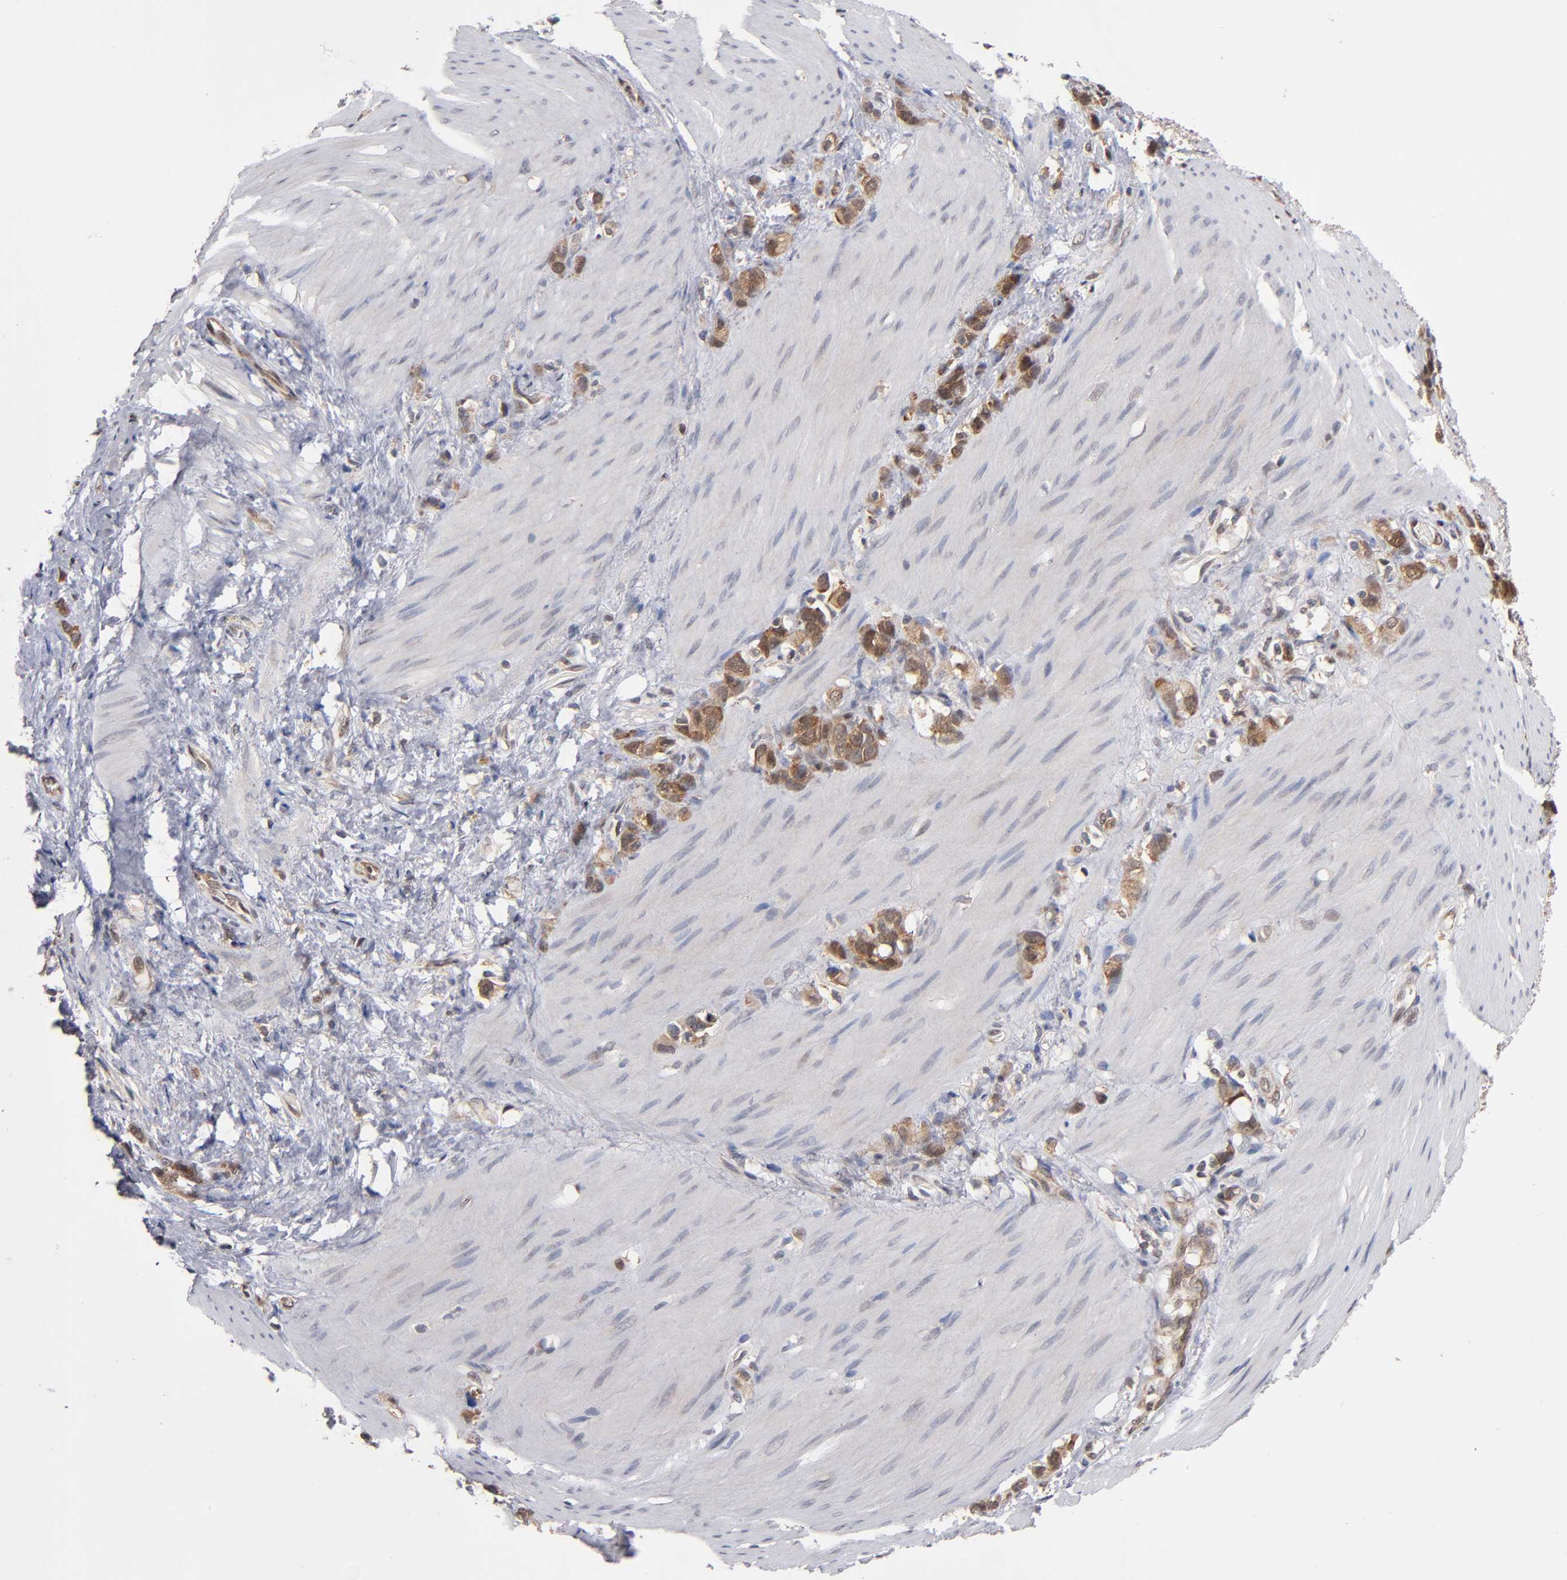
{"staining": {"intensity": "moderate", "quantity": ">75%", "location": "cytoplasmic/membranous"}, "tissue": "stomach cancer", "cell_type": "Tumor cells", "image_type": "cancer", "snomed": [{"axis": "morphology", "description": "Normal tissue, NOS"}, {"axis": "morphology", "description": "Adenocarcinoma, NOS"}, {"axis": "morphology", "description": "Adenocarcinoma, High grade"}, {"axis": "topography", "description": "Stomach, upper"}, {"axis": "topography", "description": "Stomach"}], "caption": "Immunohistochemical staining of stomach adenocarcinoma reveals moderate cytoplasmic/membranous protein staining in approximately >75% of tumor cells. The staining is performed using DAB (3,3'-diaminobenzidine) brown chromogen to label protein expression. The nuclei are counter-stained blue using hematoxylin.", "gene": "ALG13", "patient": {"sex": "female", "age": 65}}